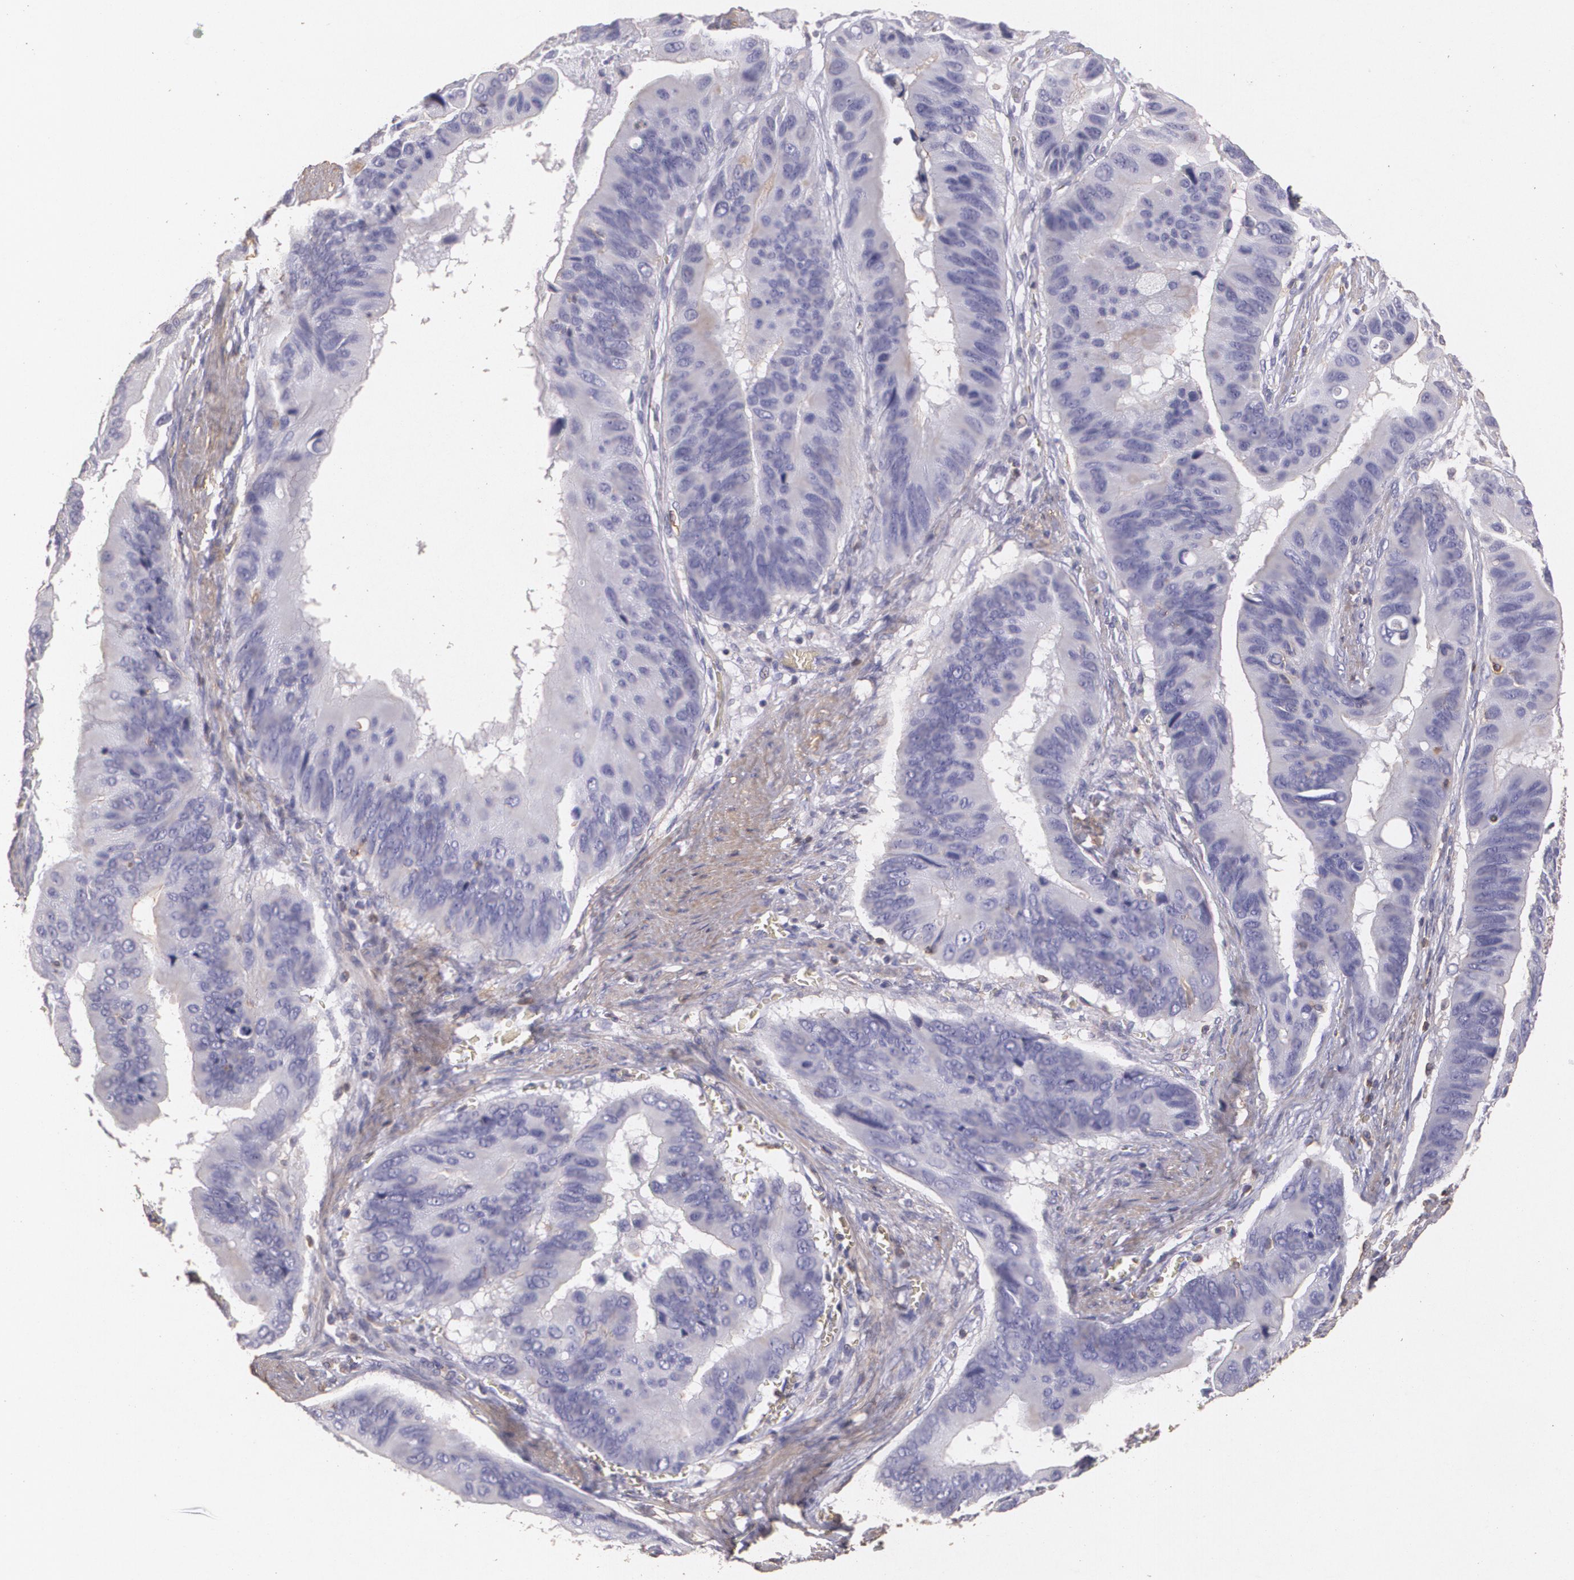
{"staining": {"intensity": "negative", "quantity": "none", "location": "none"}, "tissue": "stomach cancer", "cell_type": "Tumor cells", "image_type": "cancer", "snomed": [{"axis": "morphology", "description": "Adenocarcinoma, NOS"}, {"axis": "topography", "description": "Stomach, upper"}], "caption": "This is an immunohistochemistry histopathology image of human stomach adenocarcinoma. There is no staining in tumor cells.", "gene": "TGFBR1", "patient": {"sex": "male", "age": 80}}